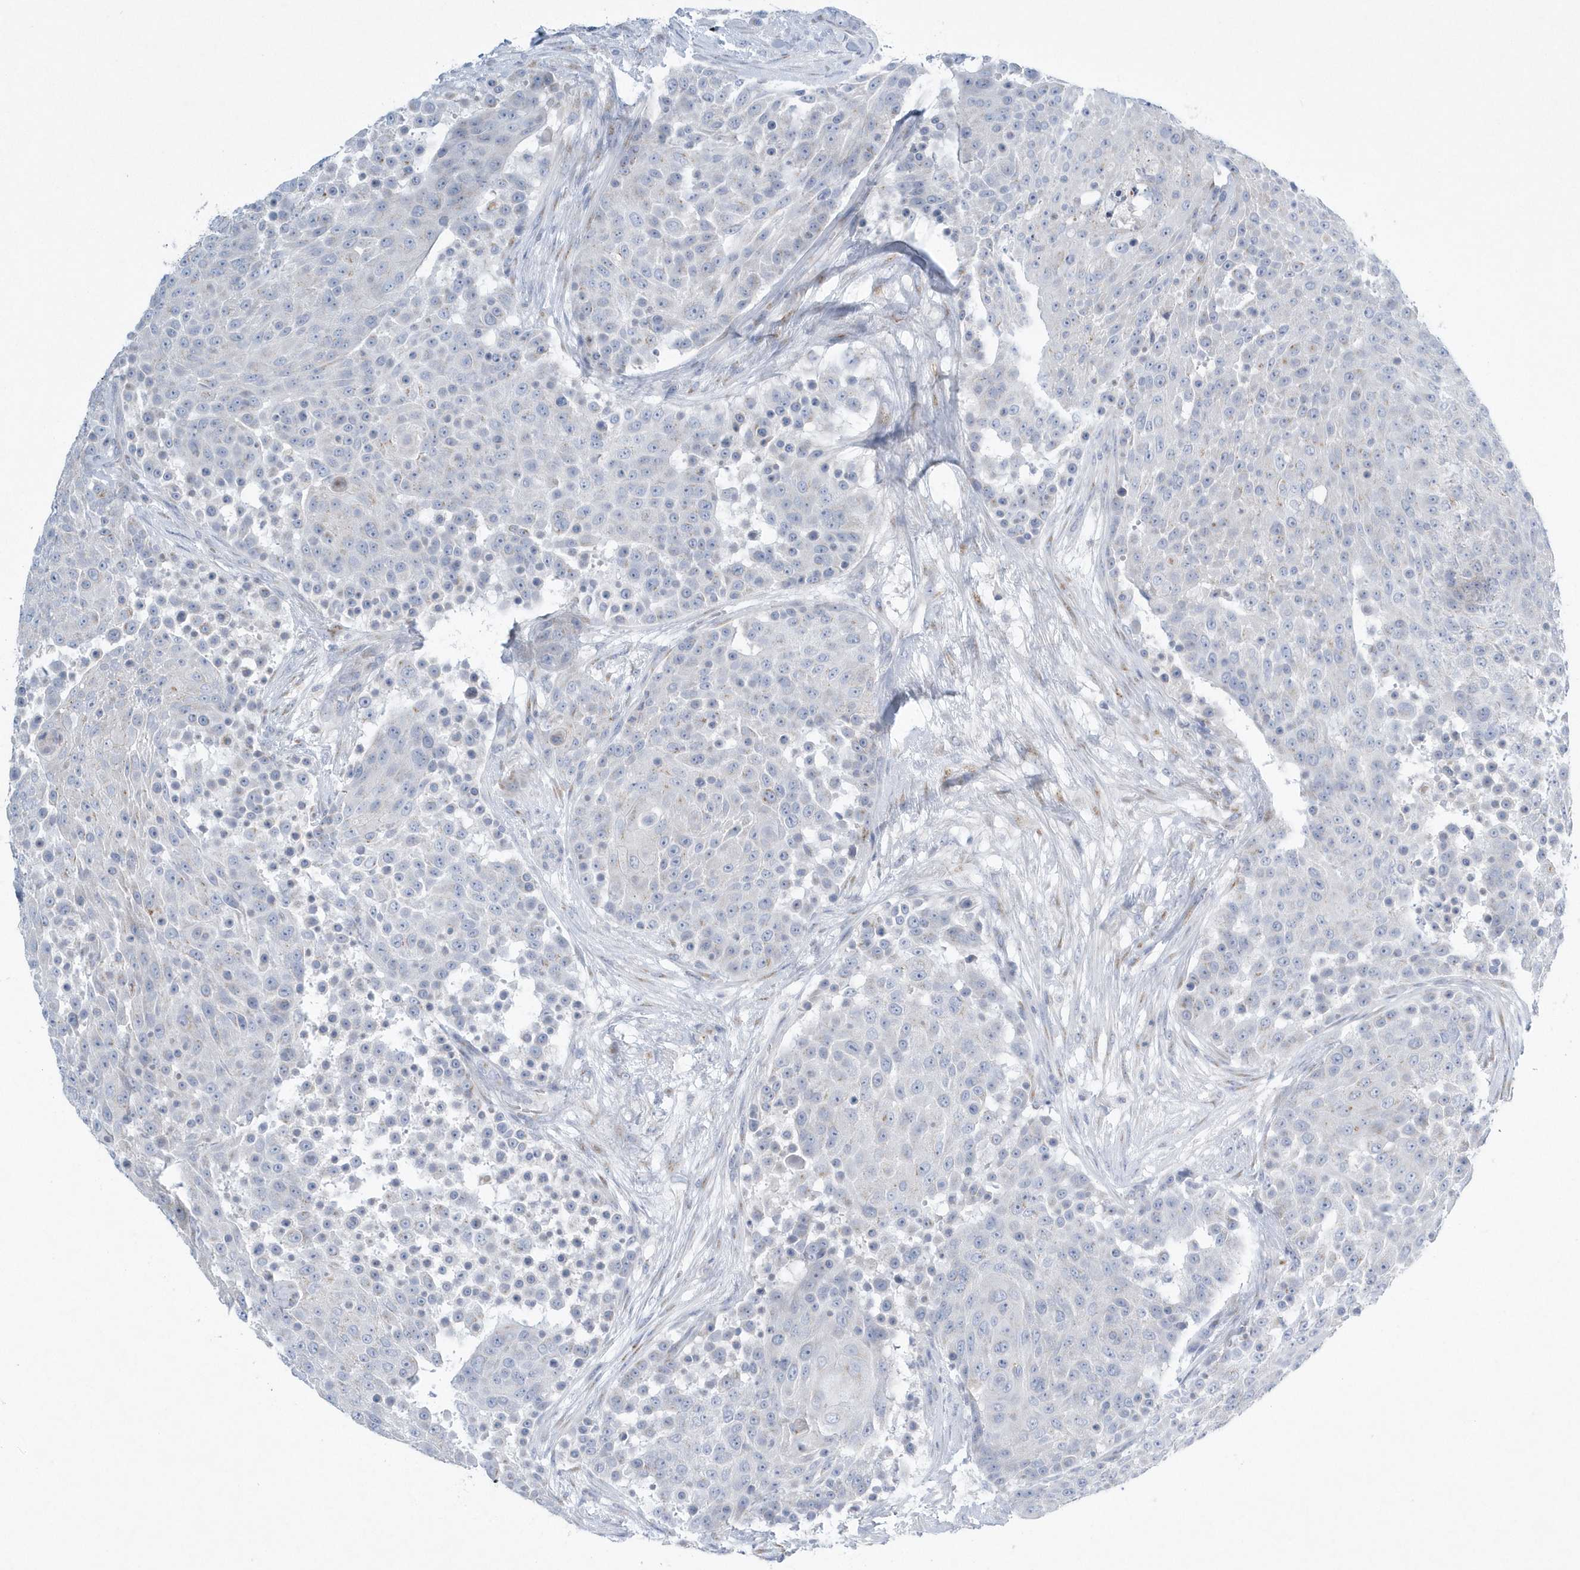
{"staining": {"intensity": "negative", "quantity": "none", "location": "none"}, "tissue": "urothelial cancer", "cell_type": "Tumor cells", "image_type": "cancer", "snomed": [{"axis": "morphology", "description": "Urothelial carcinoma, High grade"}, {"axis": "topography", "description": "Urinary bladder"}], "caption": "This histopathology image is of urothelial cancer stained with IHC to label a protein in brown with the nuclei are counter-stained blue. There is no staining in tumor cells.", "gene": "SPATA18", "patient": {"sex": "female", "age": 63}}